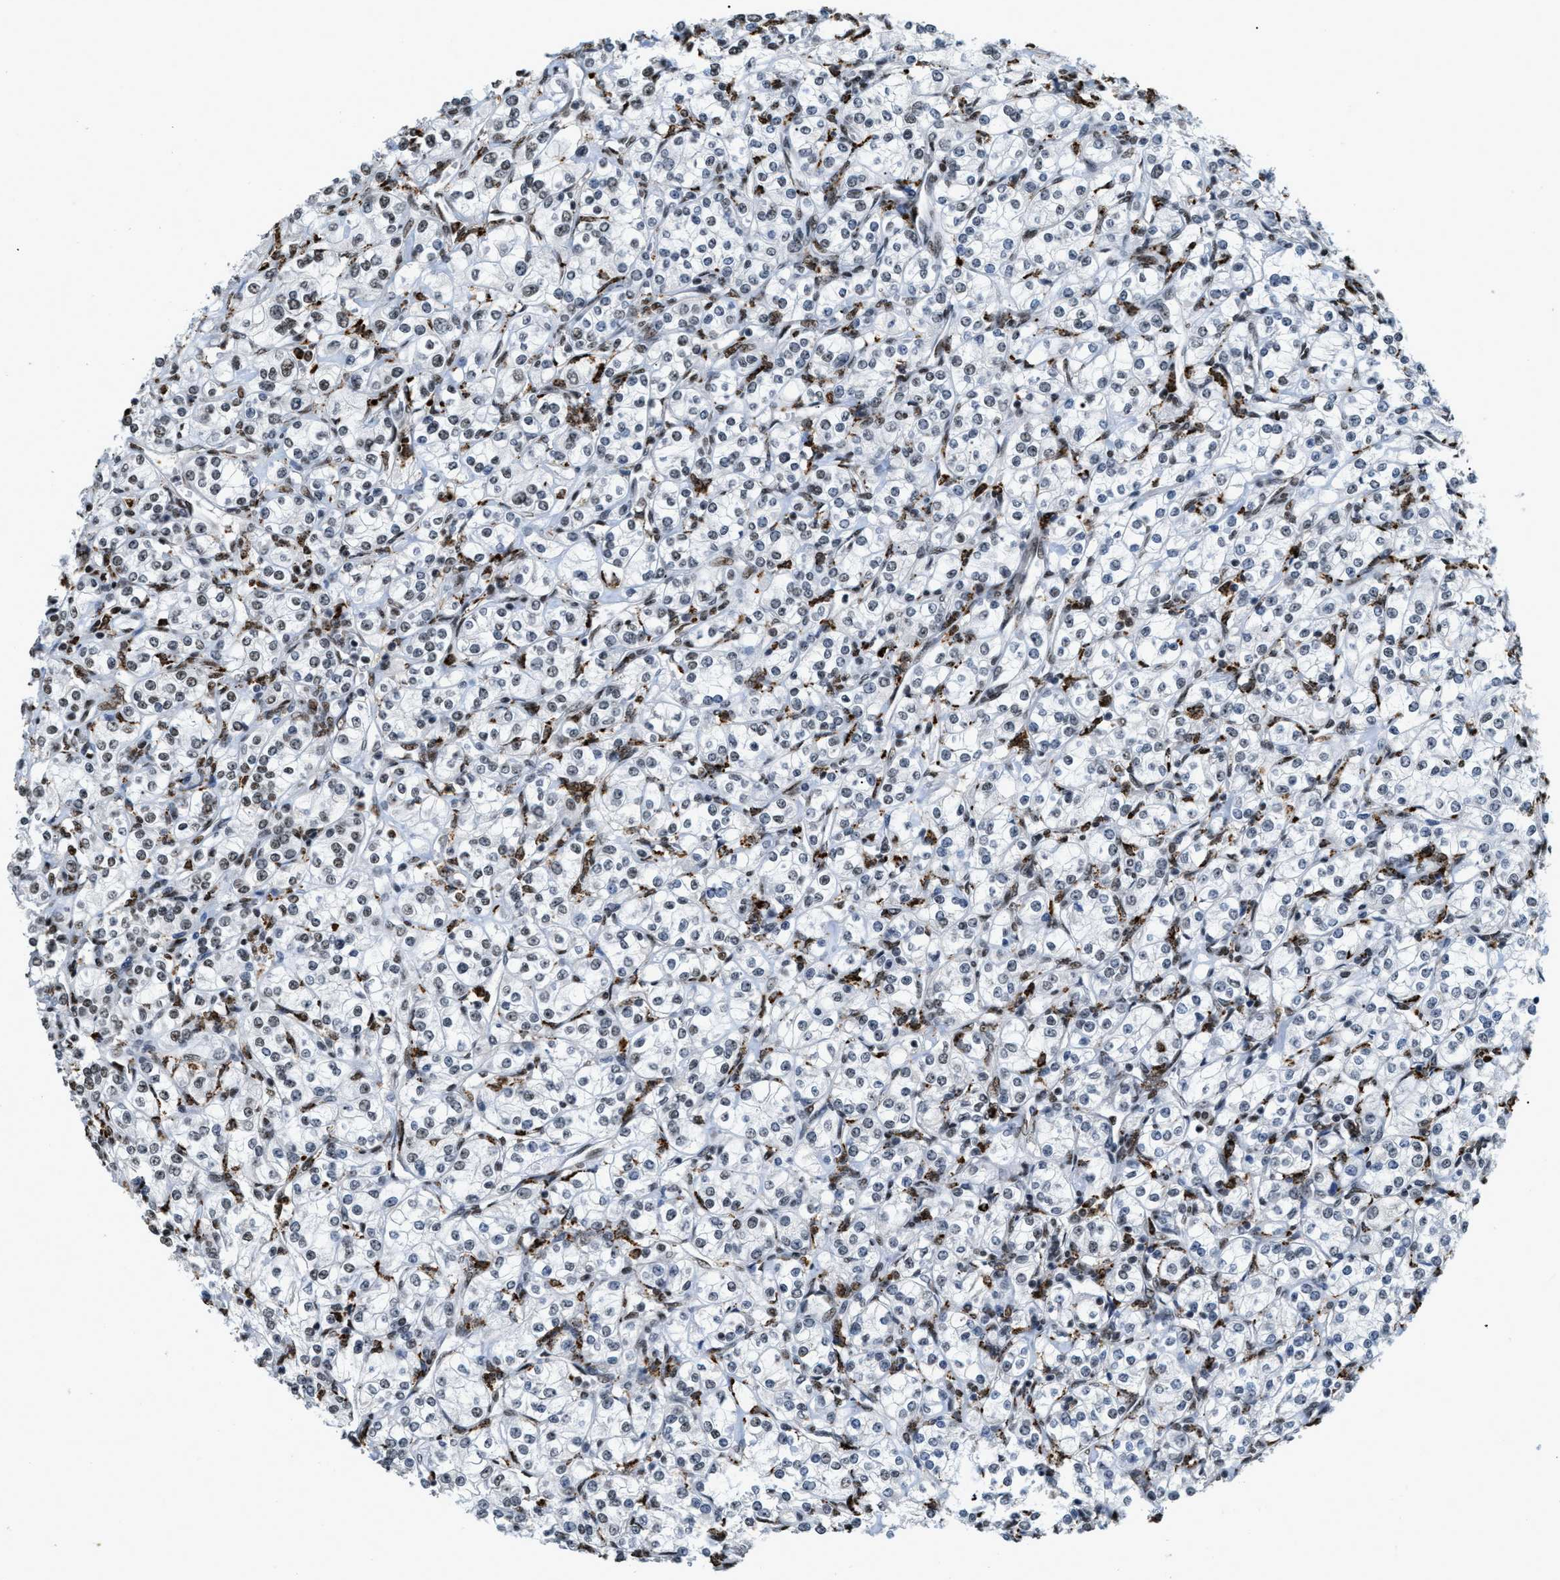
{"staining": {"intensity": "weak", "quantity": "25%-75%", "location": "nuclear"}, "tissue": "renal cancer", "cell_type": "Tumor cells", "image_type": "cancer", "snomed": [{"axis": "morphology", "description": "Adenocarcinoma, NOS"}, {"axis": "topography", "description": "Kidney"}], "caption": "Brown immunohistochemical staining in renal cancer exhibits weak nuclear expression in approximately 25%-75% of tumor cells.", "gene": "NUMA1", "patient": {"sex": "male", "age": 77}}